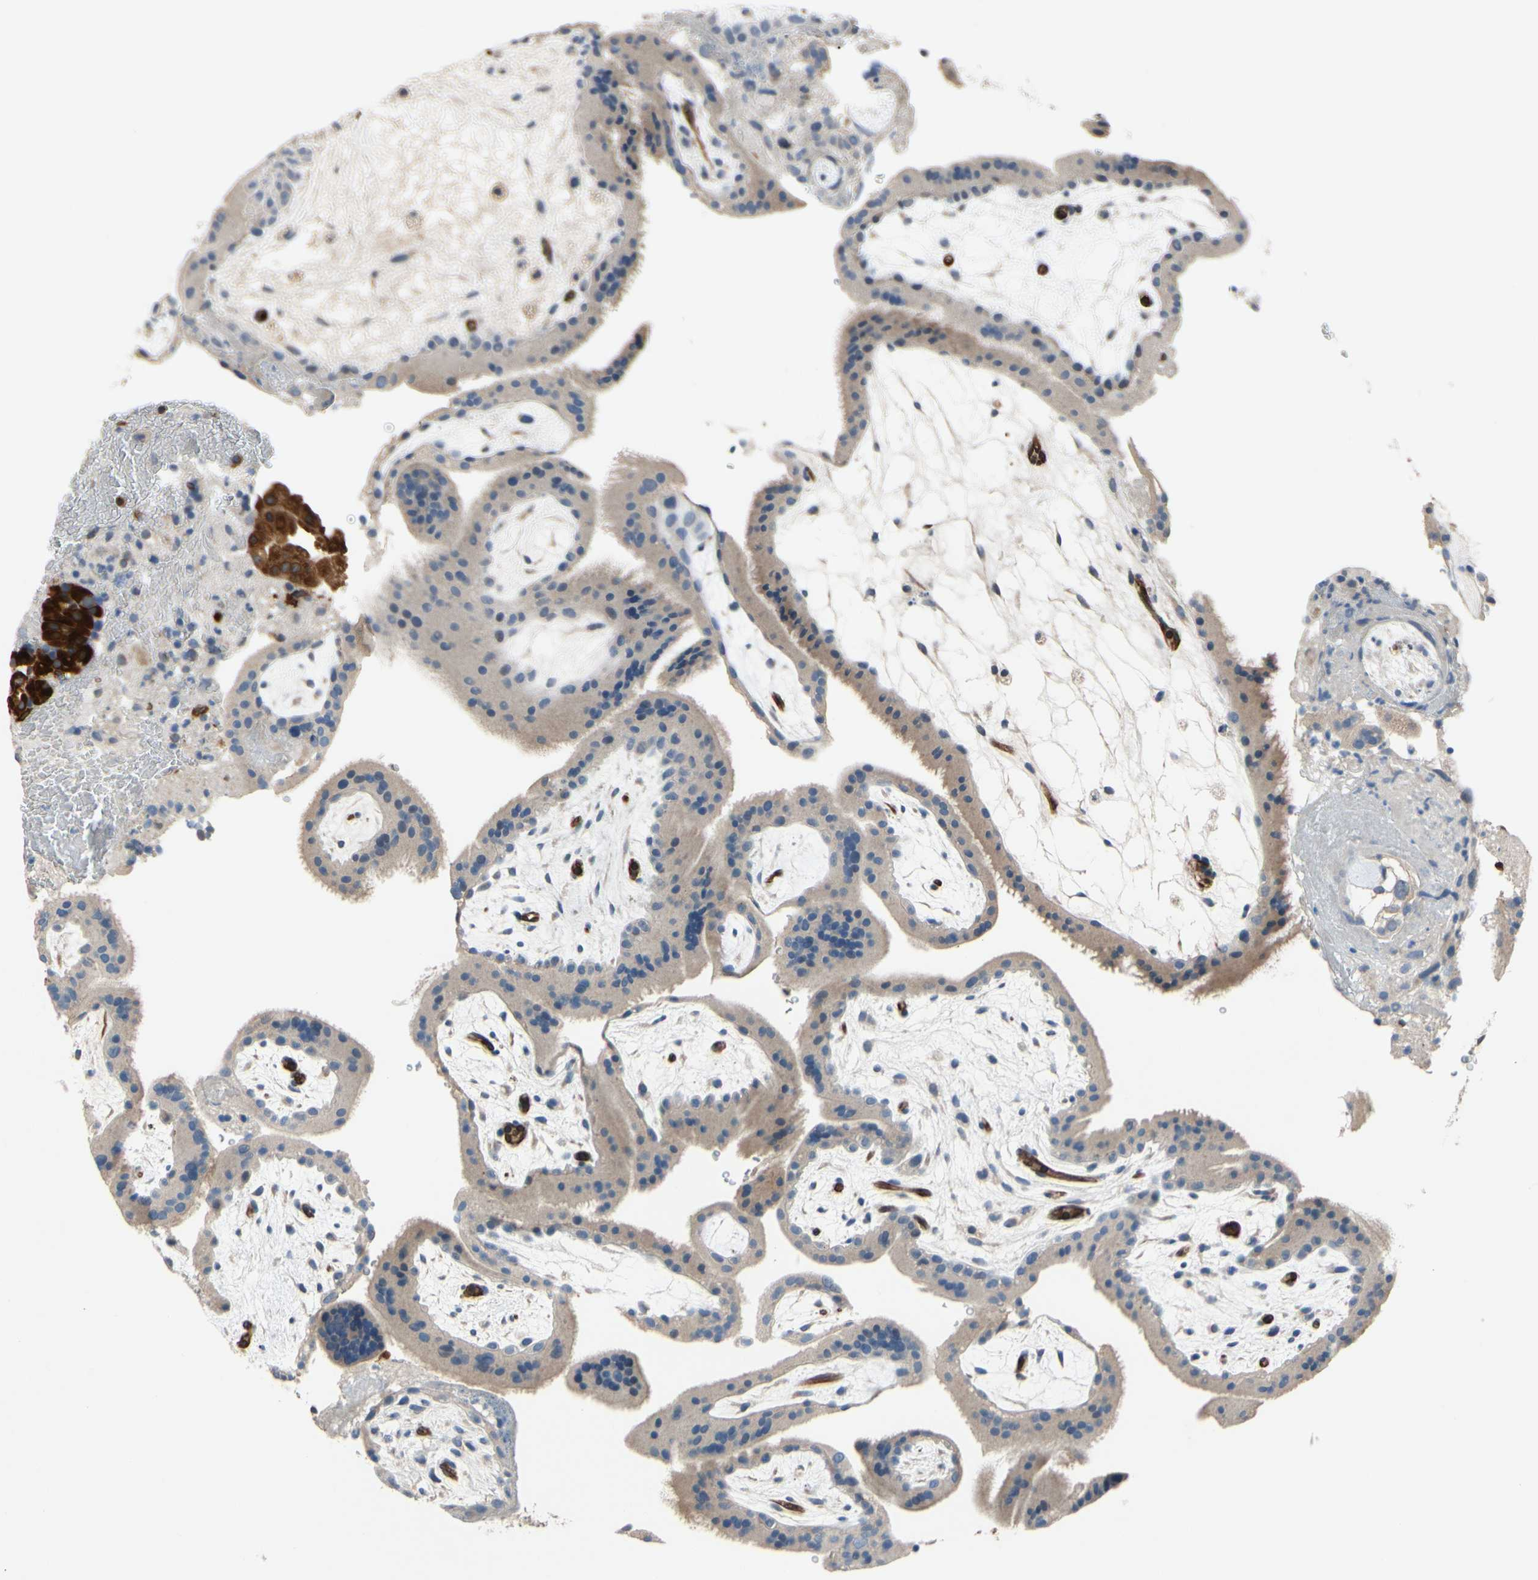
{"staining": {"intensity": "weak", "quantity": "25%-75%", "location": "cytoplasmic/membranous"}, "tissue": "placenta", "cell_type": "Decidual cells", "image_type": "normal", "snomed": [{"axis": "morphology", "description": "Normal tissue, NOS"}, {"axis": "topography", "description": "Placenta"}], "caption": "An image showing weak cytoplasmic/membranous staining in approximately 25%-75% of decidual cells in benign placenta, as visualized by brown immunohistochemical staining.", "gene": "PRXL2A", "patient": {"sex": "female", "age": 19}}